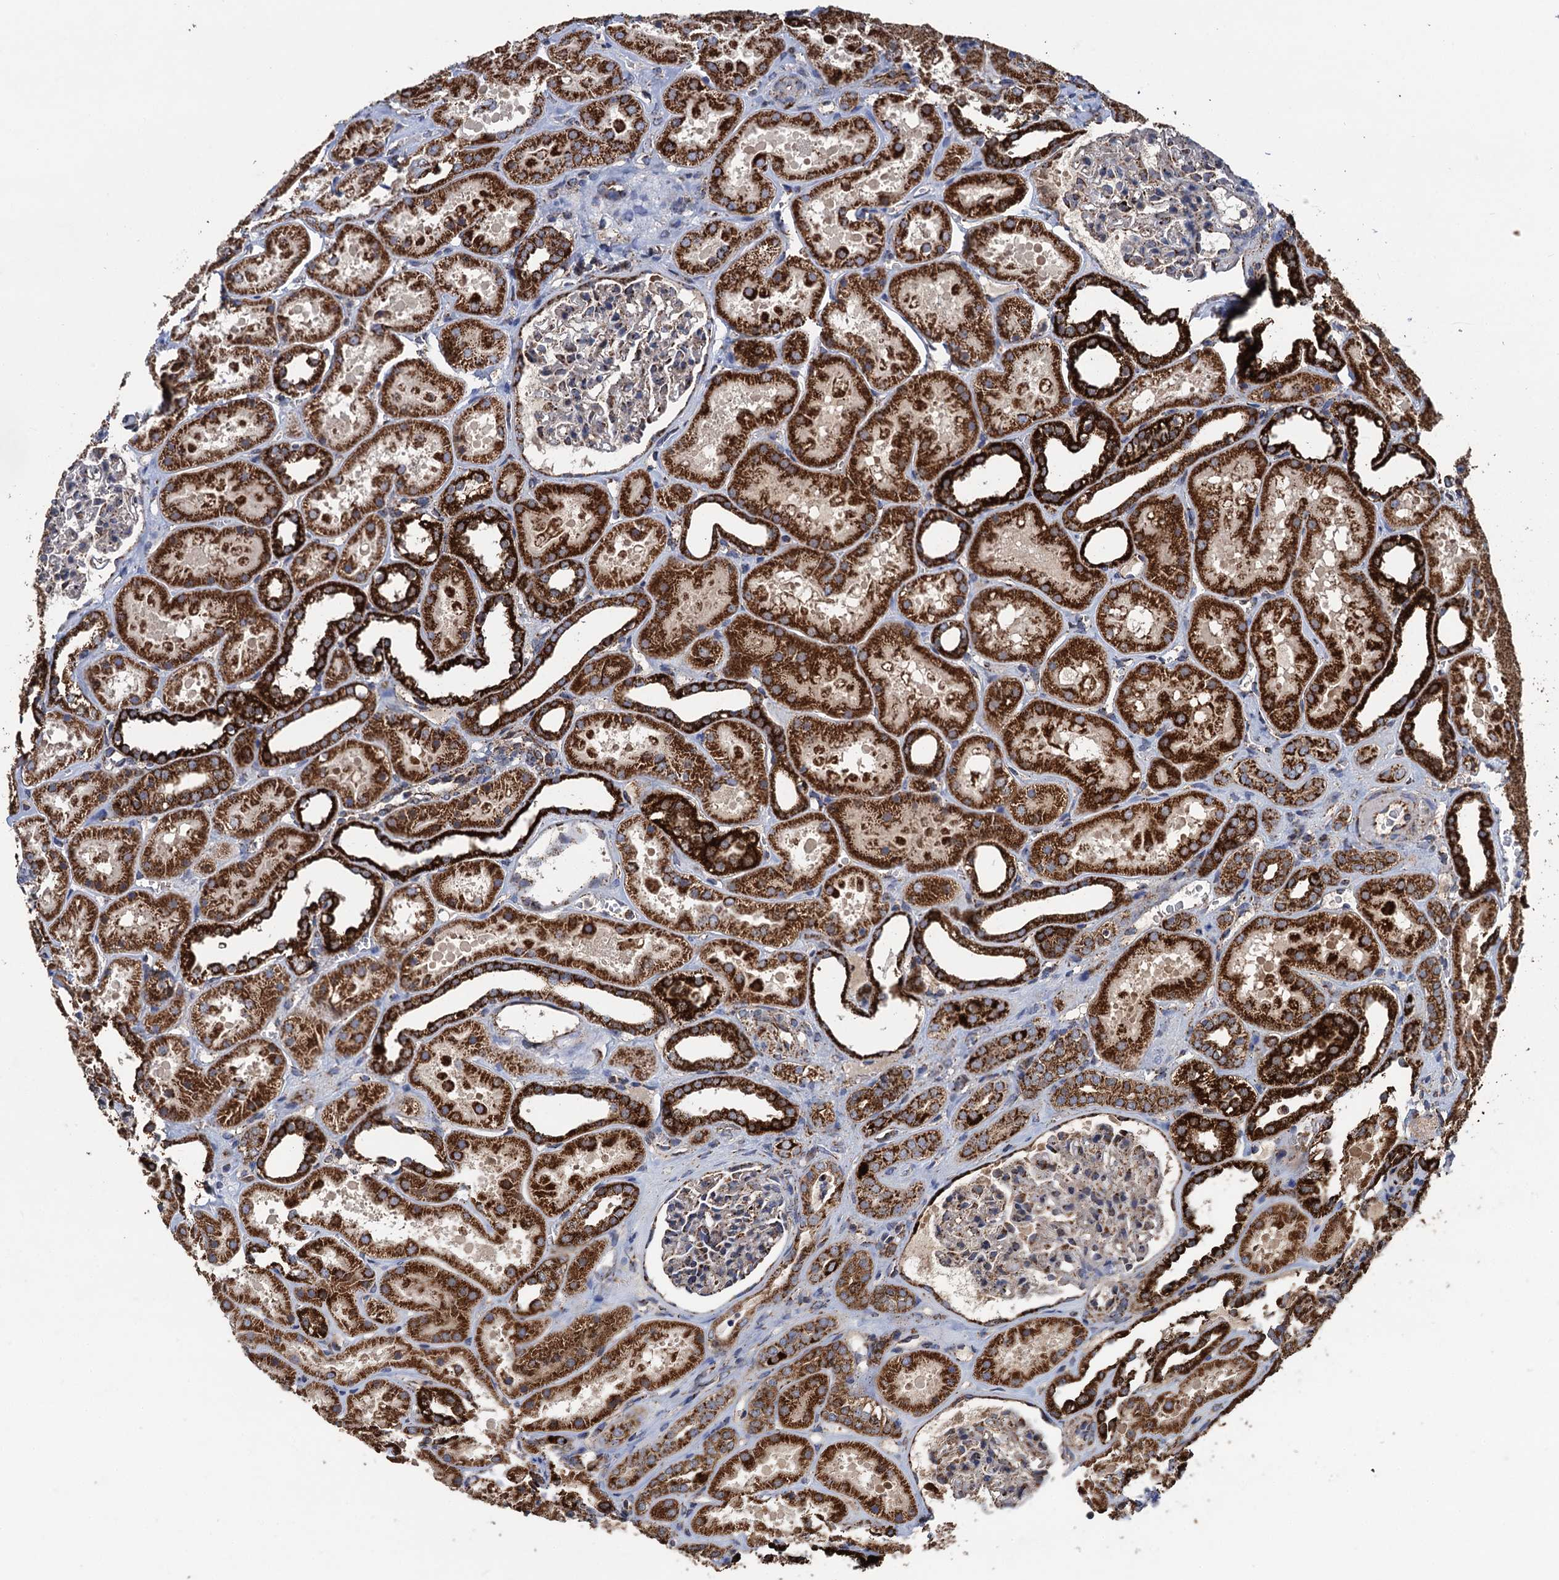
{"staining": {"intensity": "moderate", "quantity": "25%-75%", "location": "cytoplasmic/membranous"}, "tissue": "kidney", "cell_type": "Cells in glomeruli", "image_type": "normal", "snomed": [{"axis": "morphology", "description": "Normal tissue, NOS"}, {"axis": "topography", "description": "Kidney"}], "caption": "Moderate cytoplasmic/membranous staining is identified in approximately 25%-75% of cells in glomeruli in normal kidney. (DAB (3,3'-diaminobenzidine) = brown stain, brightfield microscopy at high magnification).", "gene": "DGLUCY", "patient": {"sex": "female", "age": 41}}